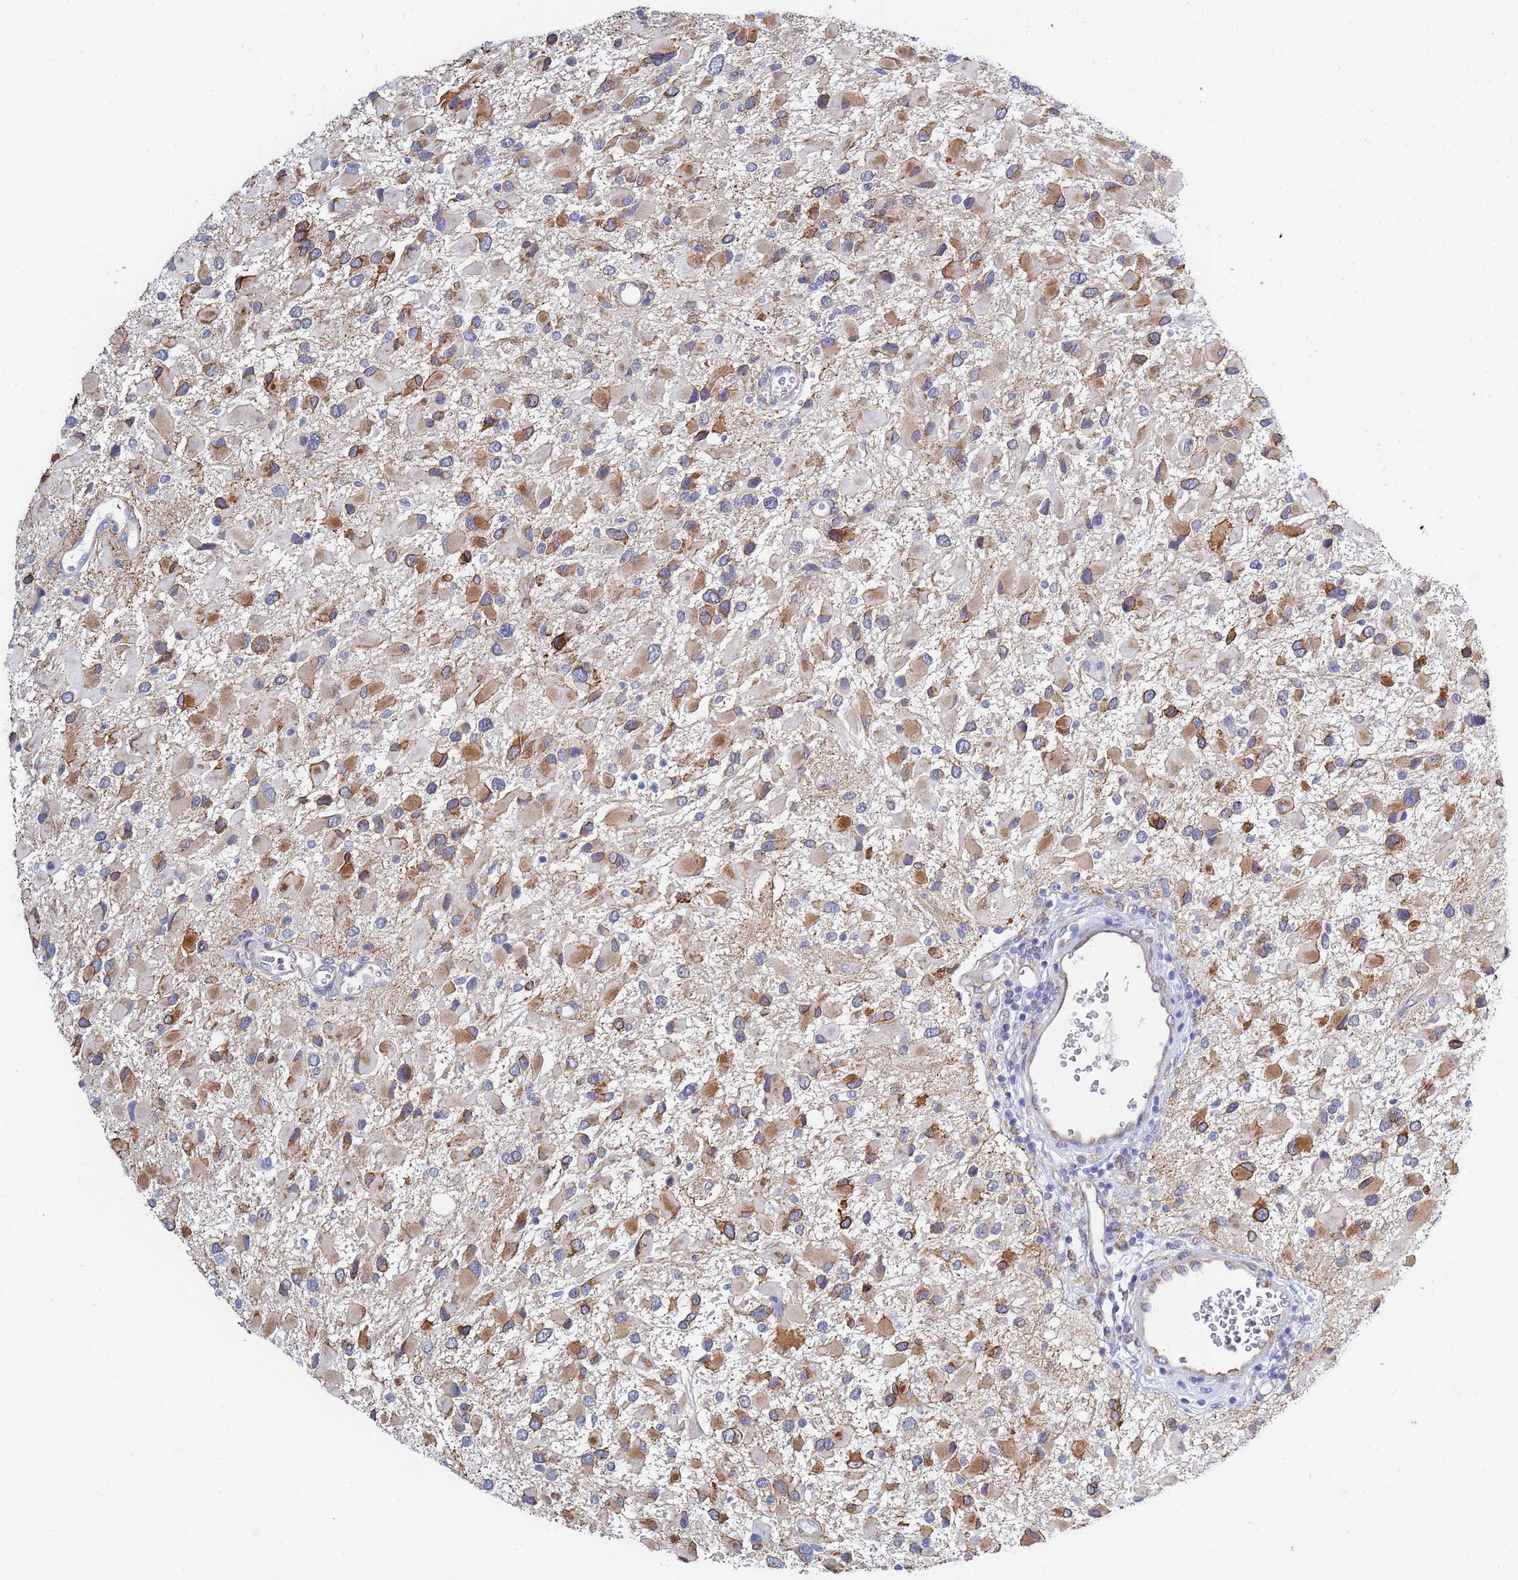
{"staining": {"intensity": "moderate", "quantity": ">75%", "location": "cytoplasmic/membranous"}, "tissue": "glioma", "cell_type": "Tumor cells", "image_type": "cancer", "snomed": [{"axis": "morphology", "description": "Glioma, malignant, High grade"}, {"axis": "topography", "description": "Brain"}], "caption": "Immunohistochemical staining of human malignant high-grade glioma displays moderate cytoplasmic/membranous protein positivity in about >75% of tumor cells.", "gene": "GDAP2", "patient": {"sex": "male", "age": 53}}